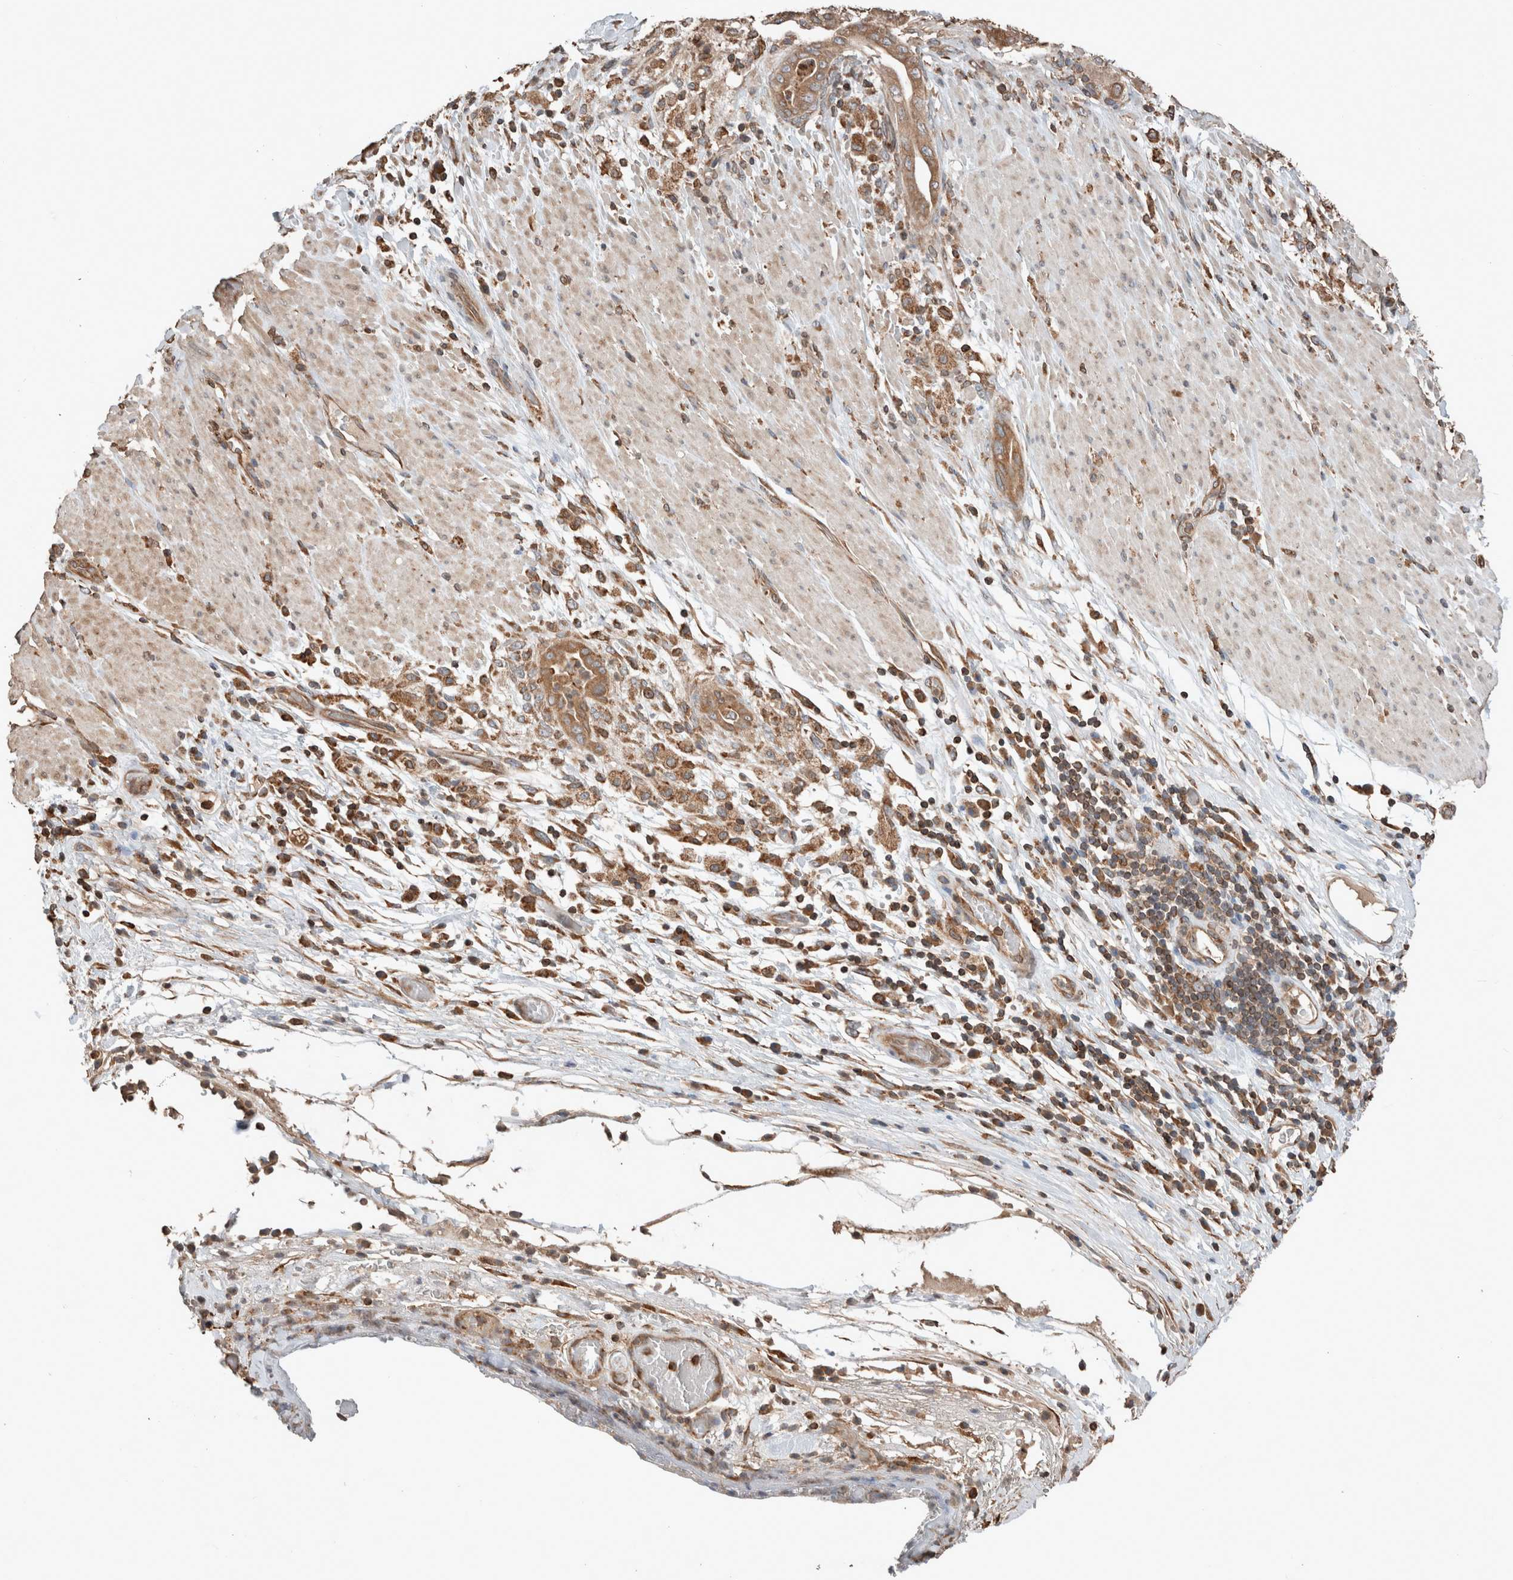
{"staining": {"intensity": "moderate", "quantity": ">75%", "location": "cytoplasmic/membranous"}, "tissue": "pancreatic cancer", "cell_type": "Tumor cells", "image_type": "cancer", "snomed": [{"axis": "morphology", "description": "Adenocarcinoma, NOS"}, {"axis": "topography", "description": "Pancreas"}], "caption": "Immunohistochemistry (IHC) photomicrograph of neoplastic tissue: human pancreatic cancer stained using immunohistochemistry reveals medium levels of moderate protein expression localized specifically in the cytoplasmic/membranous of tumor cells, appearing as a cytoplasmic/membranous brown color.", "gene": "ERAP2", "patient": {"sex": "male", "age": 63}}